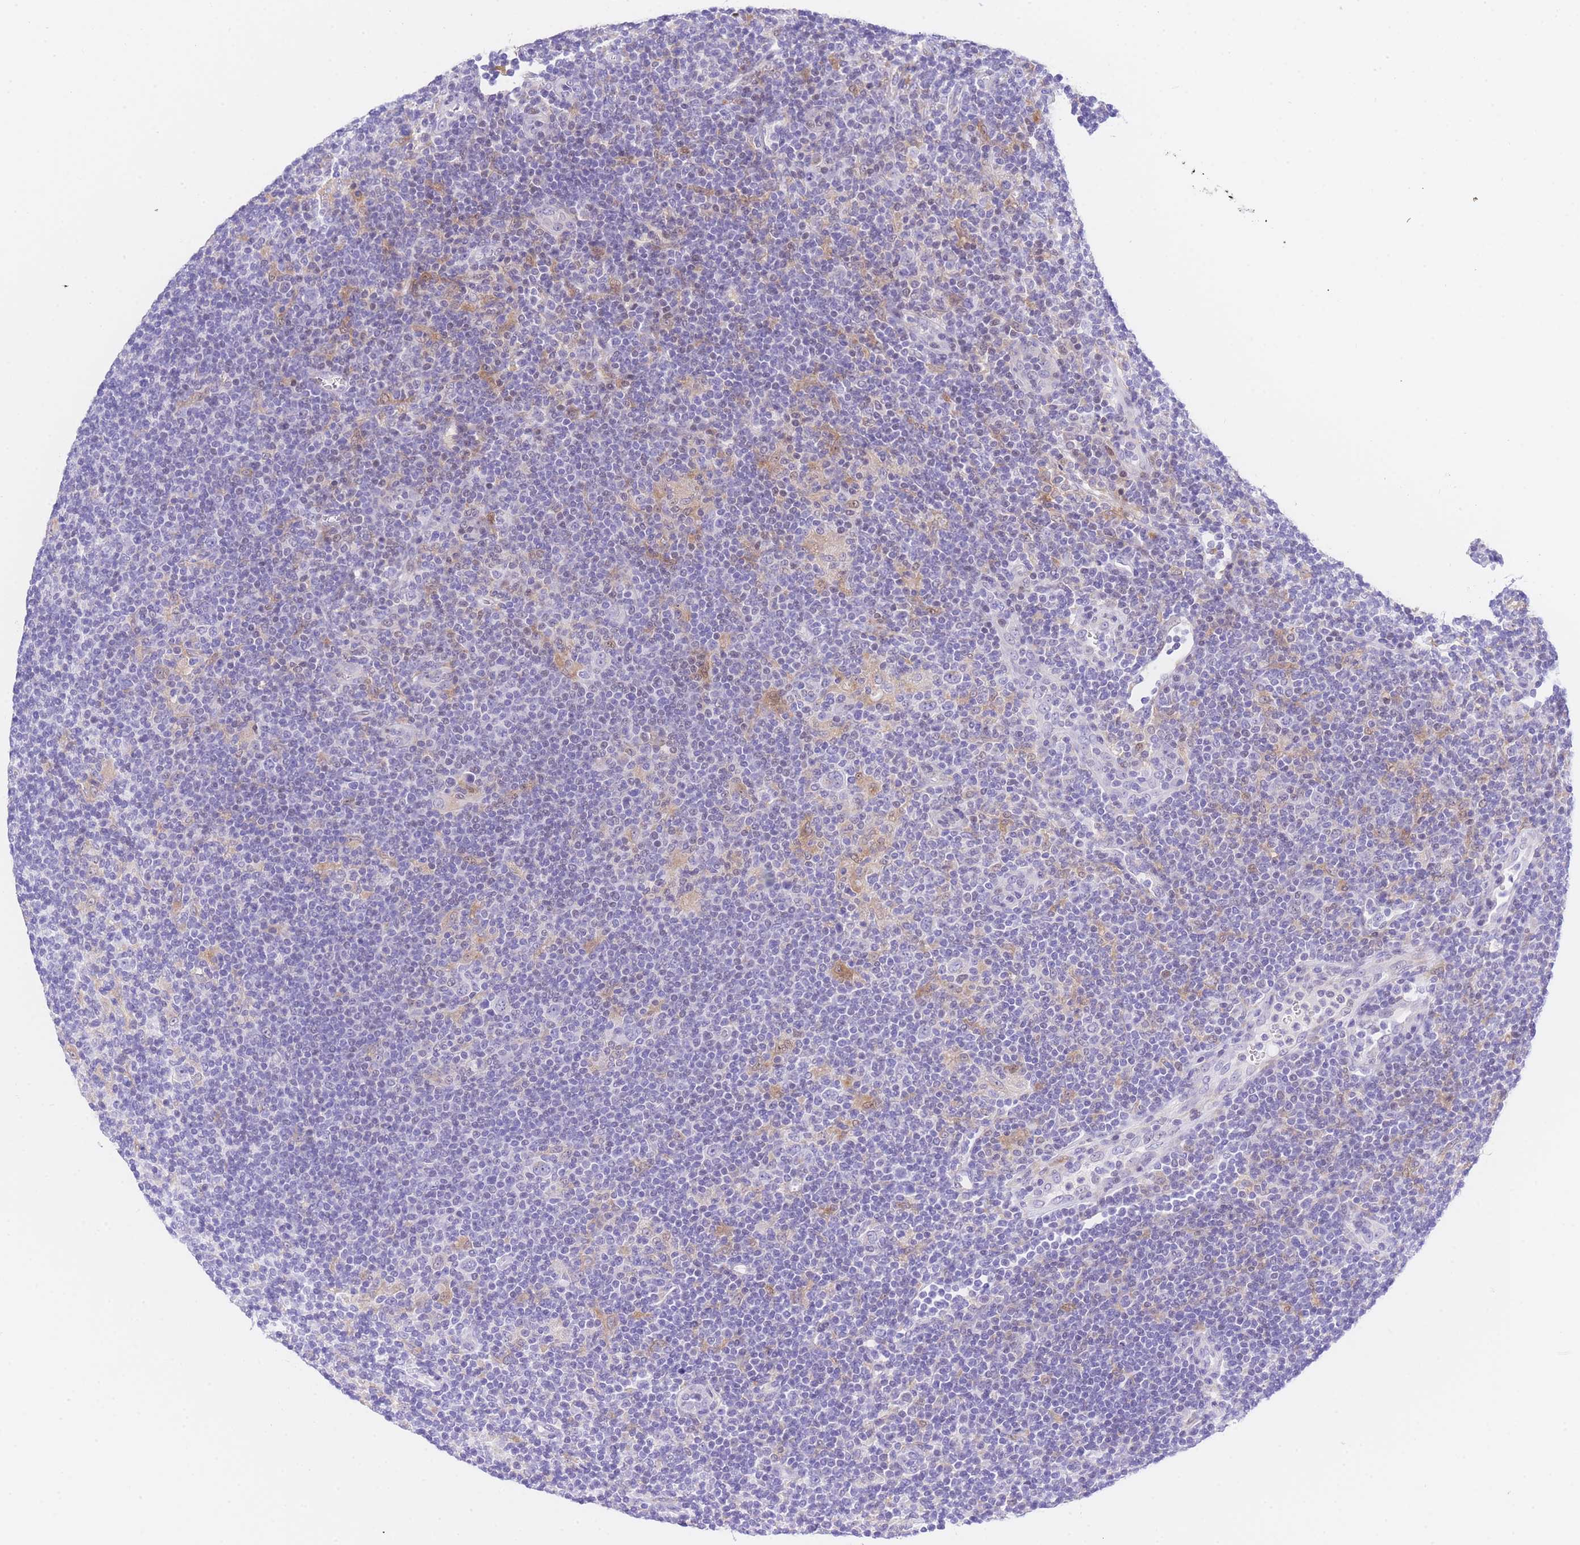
{"staining": {"intensity": "negative", "quantity": "none", "location": "none"}, "tissue": "lymphoma", "cell_type": "Tumor cells", "image_type": "cancer", "snomed": [{"axis": "morphology", "description": "Hodgkin's disease, NOS"}, {"axis": "topography", "description": "Lymph node"}], "caption": "The immunohistochemistry (IHC) micrograph has no significant positivity in tumor cells of Hodgkin's disease tissue. (DAB (3,3'-diaminobenzidine) IHC with hematoxylin counter stain).", "gene": "TIFAB", "patient": {"sex": "female", "age": 57}}